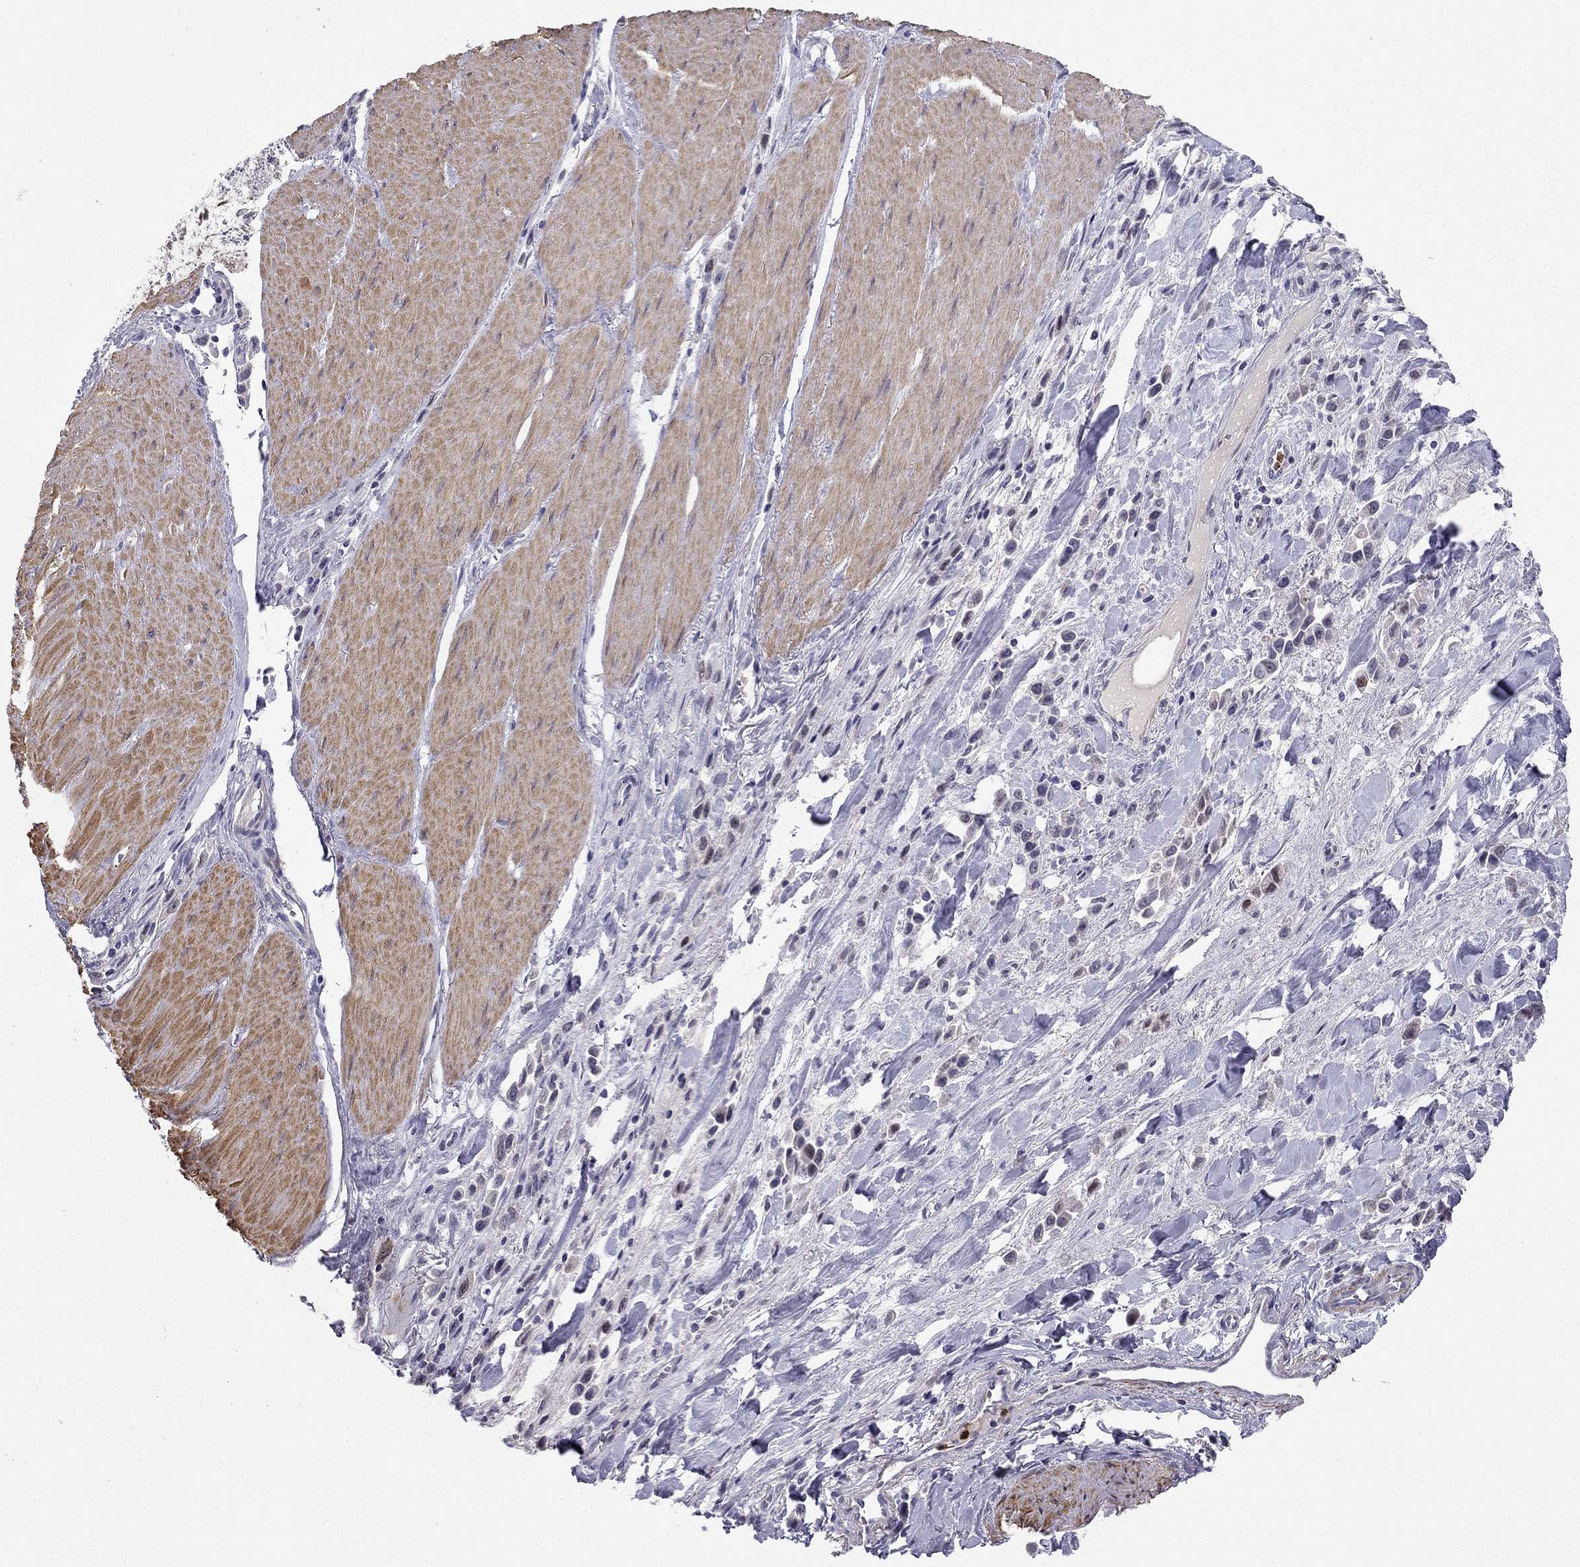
{"staining": {"intensity": "negative", "quantity": "none", "location": "none"}, "tissue": "stomach cancer", "cell_type": "Tumor cells", "image_type": "cancer", "snomed": [{"axis": "morphology", "description": "Adenocarcinoma, NOS"}, {"axis": "topography", "description": "Stomach"}], "caption": "DAB immunohistochemical staining of stomach cancer (adenocarcinoma) shows no significant staining in tumor cells. Nuclei are stained in blue.", "gene": "C16orf89", "patient": {"sex": "male", "age": 47}}